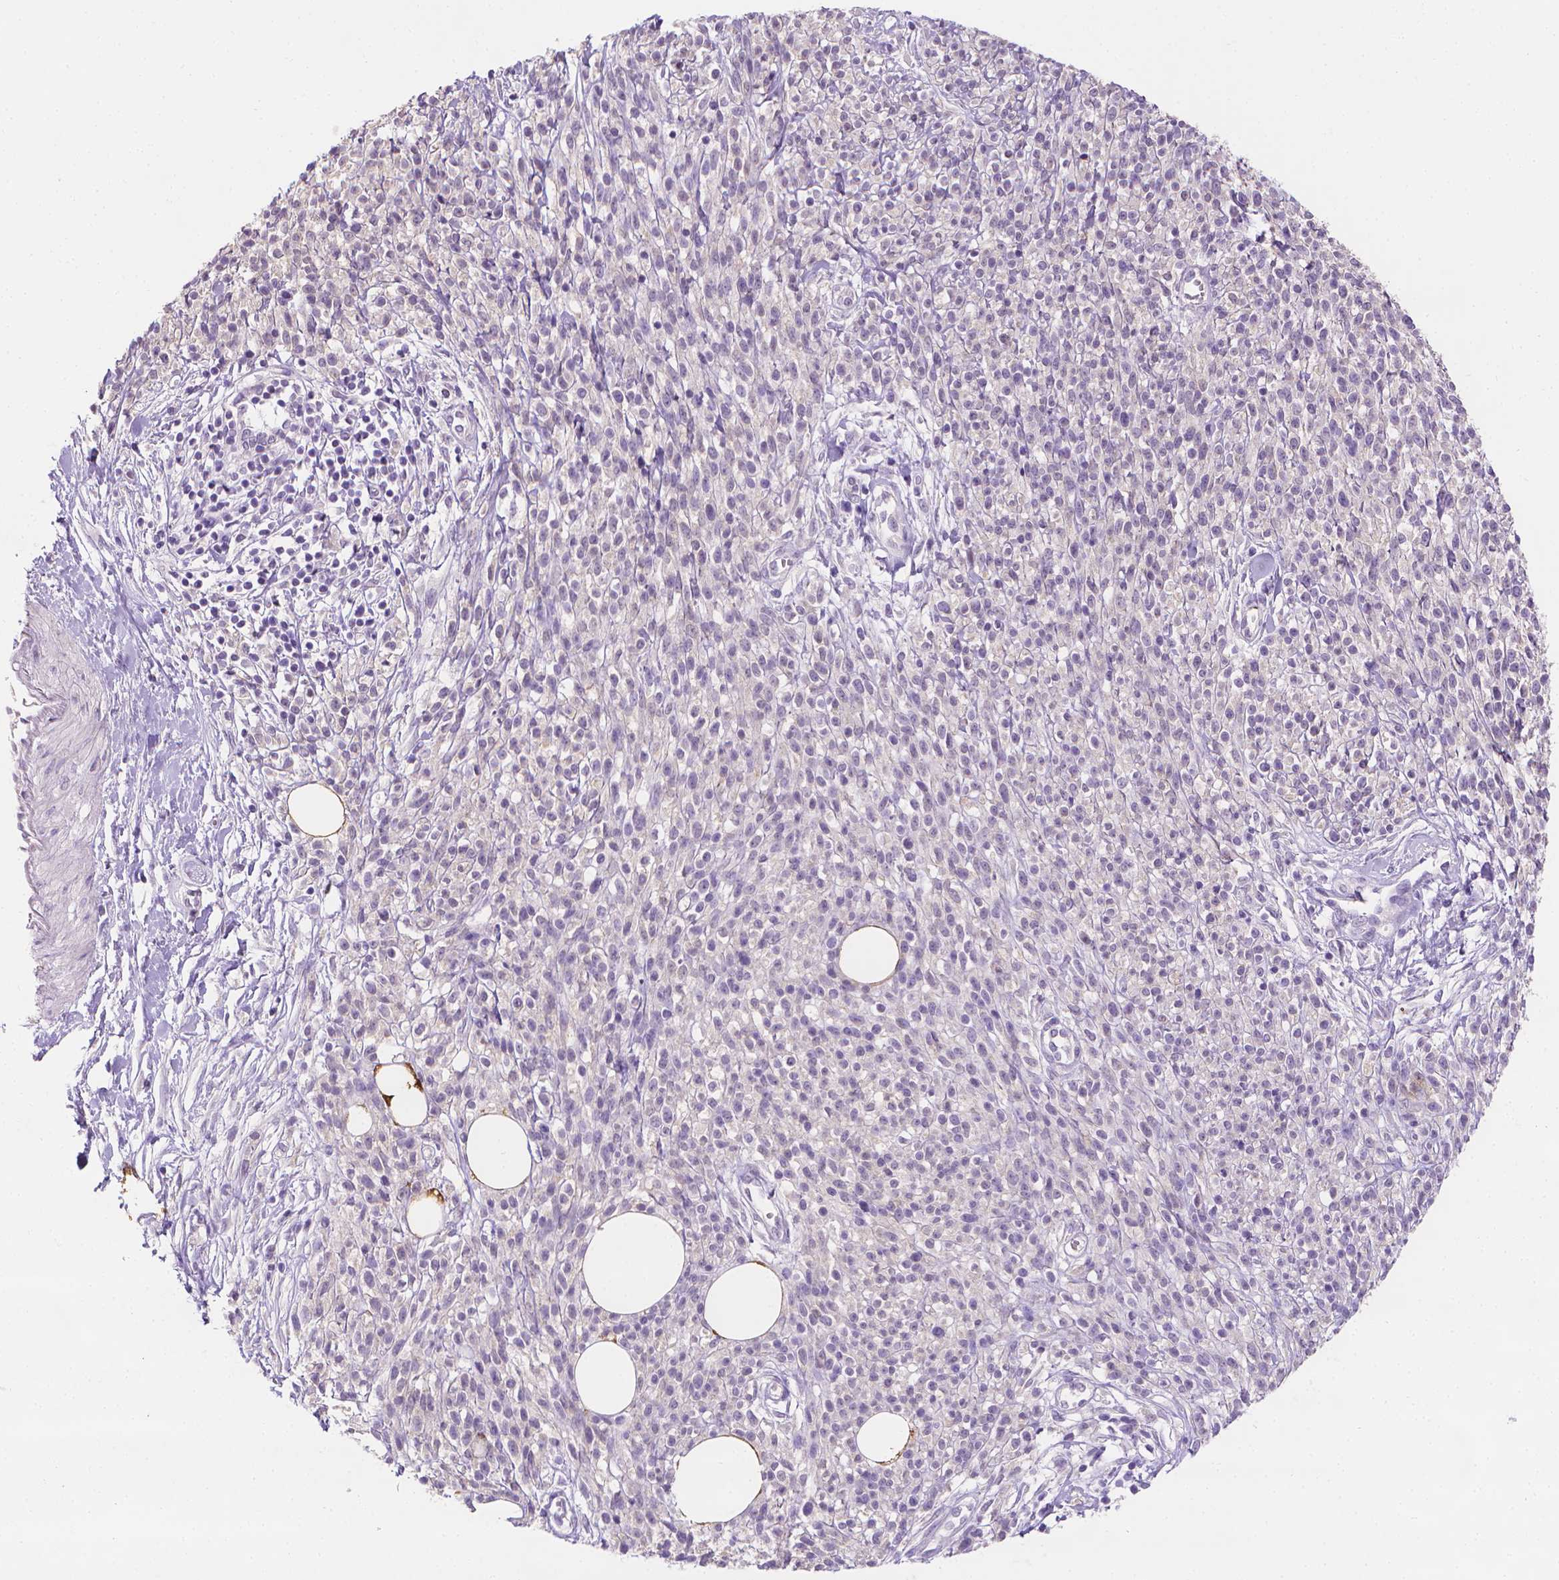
{"staining": {"intensity": "negative", "quantity": "none", "location": "none"}, "tissue": "melanoma", "cell_type": "Tumor cells", "image_type": "cancer", "snomed": [{"axis": "morphology", "description": "Malignant melanoma, NOS"}, {"axis": "topography", "description": "Skin"}, {"axis": "topography", "description": "Skin of trunk"}], "caption": "Protein analysis of malignant melanoma demonstrates no significant expression in tumor cells. (DAB immunohistochemistry (IHC) visualized using brightfield microscopy, high magnification).", "gene": "FASN", "patient": {"sex": "male", "age": 74}}